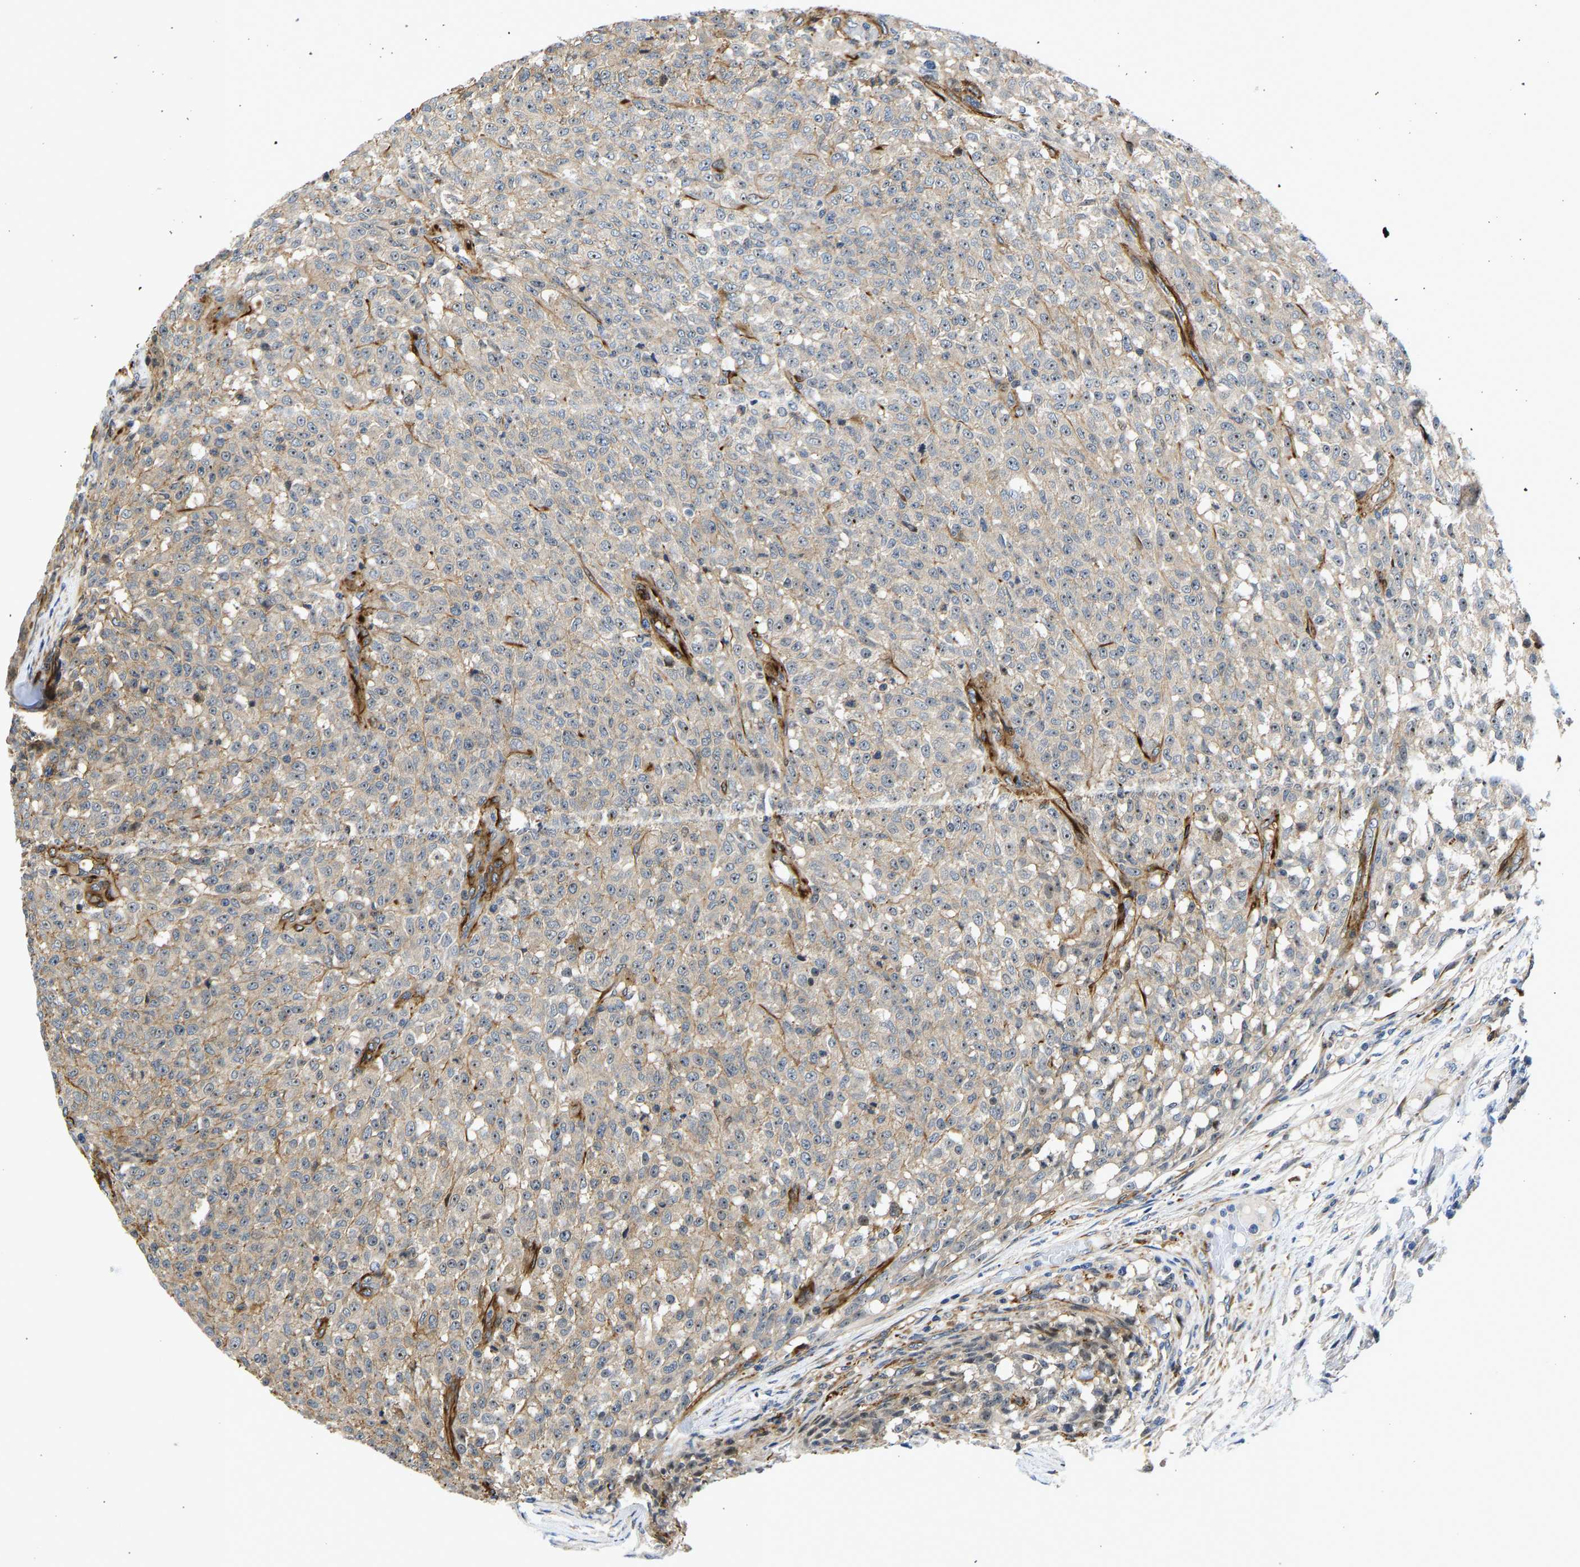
{"staining": {"intensity": "weak", "quantity": "<25%", "location": "nuclear"}, "tissue": "testis cancer", "cell_type": "Tumor cells", "image_type": "cancer", "snomed": [{"axis": "morphology", "description": "Seminoma, NOS"}, {"axis": "topography", "description": "Testis"}], "caption": "Immunohistochemical staining of human testis seminoma displays no significant positivity in tumor cells.", "gene": "RESF1", "patient": {"sex": "male", "age": 59}}